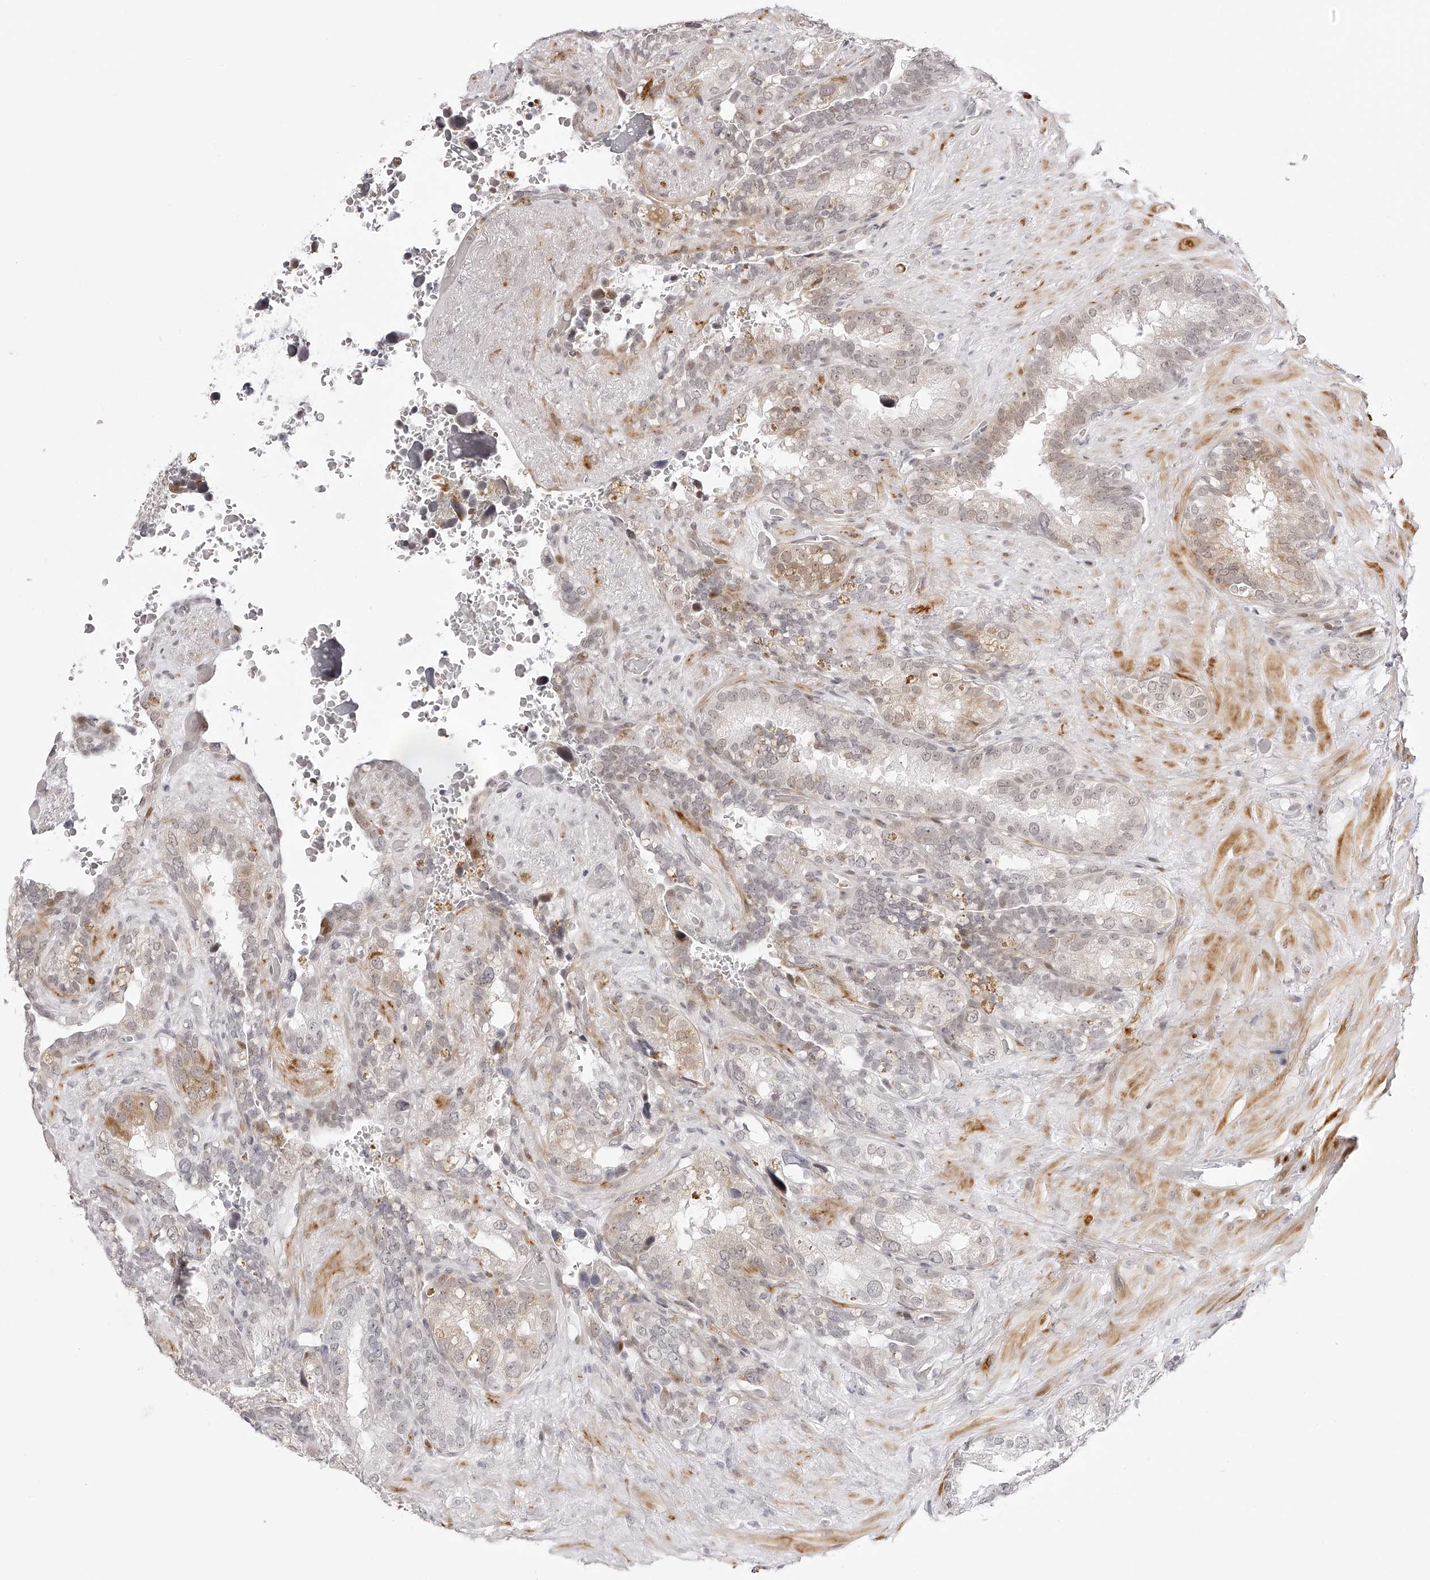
{"staining": {"intensity": "moderate", "quantity": "<25%", "location": "nuclear"}, "tissue": "seminal vesicle", "cell_type": "Glandular cells", "image_type": "normal", "snomed": [{"axis": "morphology", "description": "Normal tissue, NOS"}, {"axis": "topography", "description": "Seminal veicle"}], "caption": "The photomicrograph displays staining of benign seminal vesicle, revealing moderate nuclear protein expression (brown color) within glandular cells.", "gene": "PLEKHG1", "patient": {"sex": "male", "age": 80}}